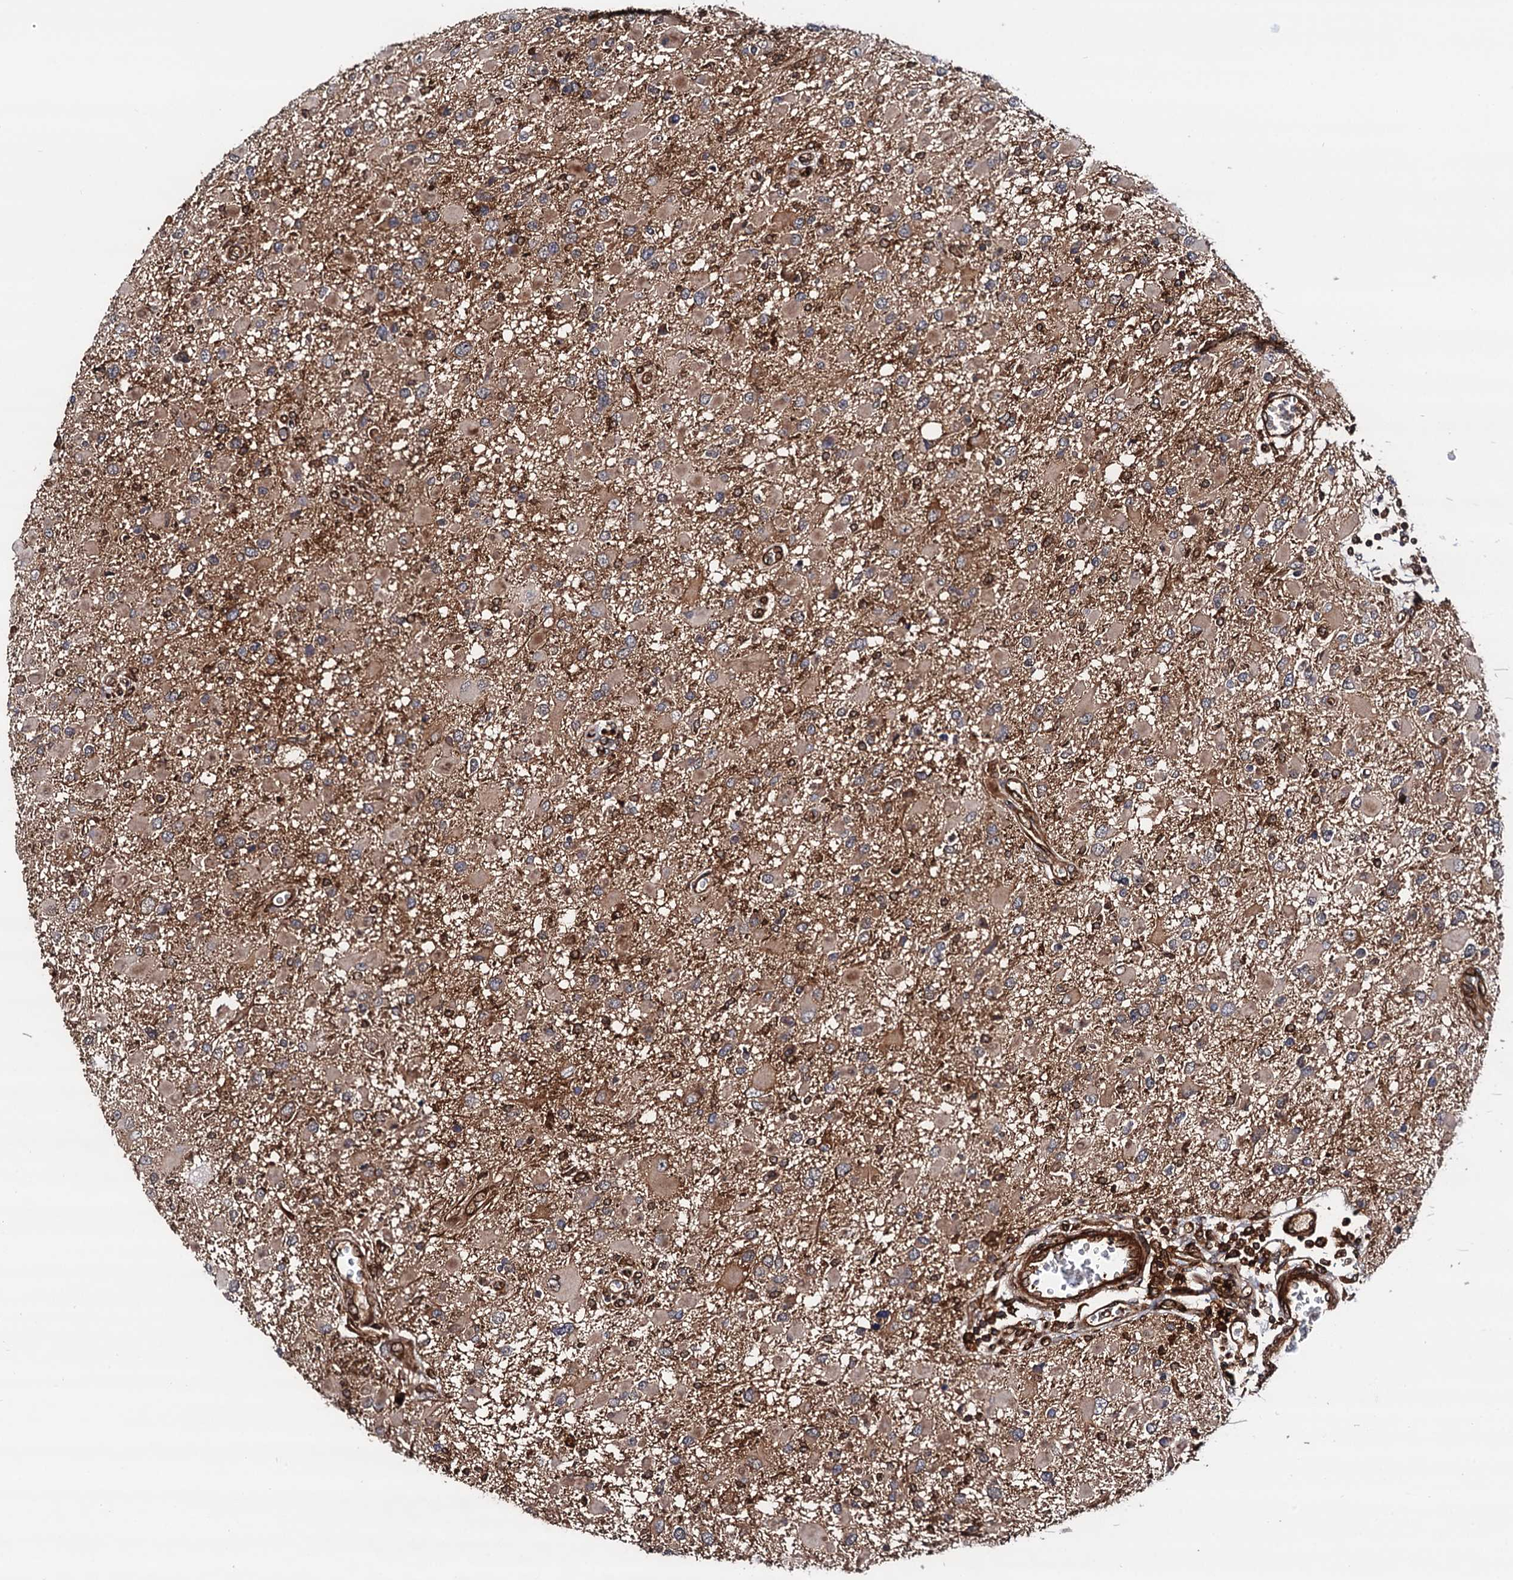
{"staining": {"intensity": "moderate", "quantity": ">75%", "location": "cytoplasmic/membranous"}, "tissue": "glioma", "cell_type": "Tumor cells", "image_type": "cancer", "snomed": [{"axis": "morphology", "description": "Glioma, malignant, High grade"}, {"axis": "topography", "description": "Brain"}], "caption": "Malignant glioma (high-grade) stained for a protein (brown) displays moderate cytoplasmic/membranous positive positivity in approximately >75% of tumor cells.", "gene": "BORA", "patient": {"sex": "male", "age": 53}}